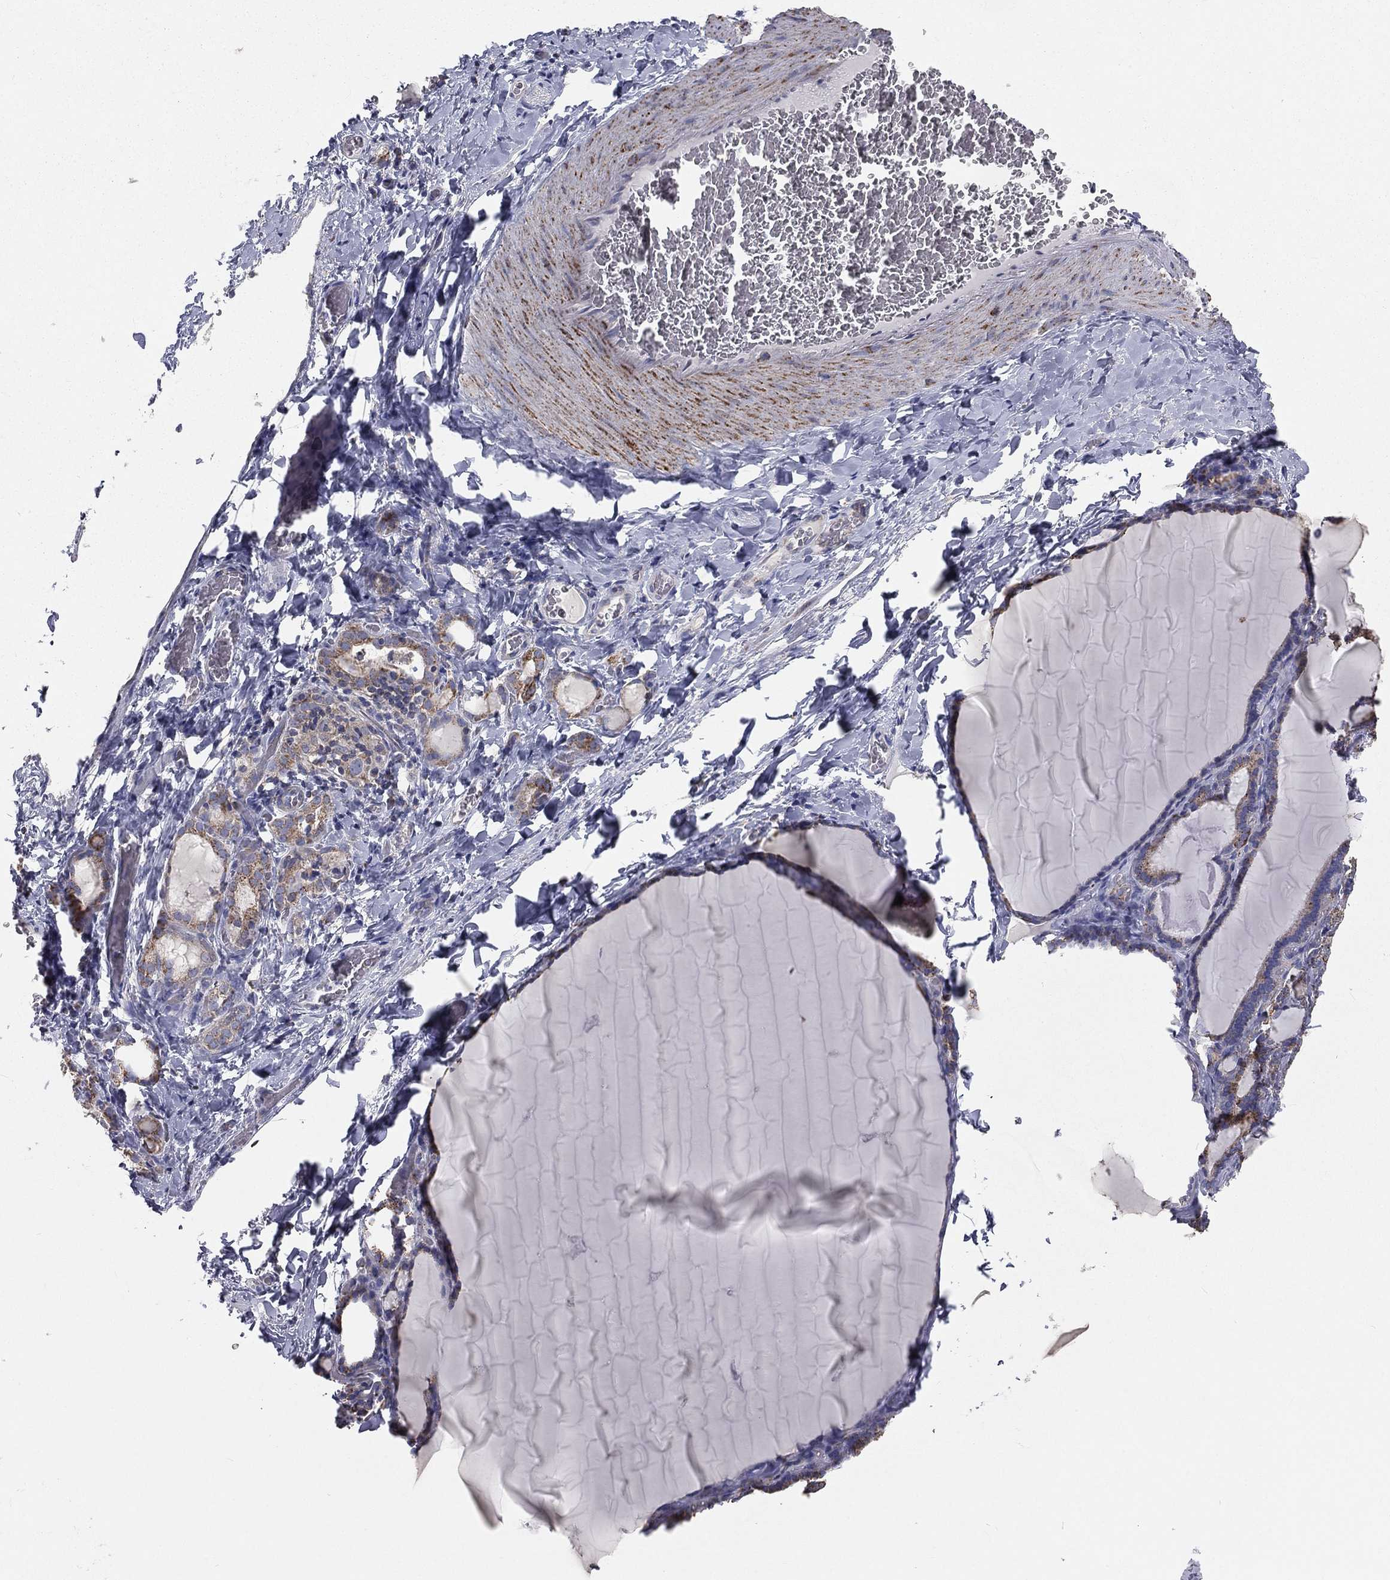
{"staining": {"intensity": "weak", "quantity": ">75%", "location": "cytoplasmic/membranous"}, "tissue": "thyroid gland", "cell_type": "Glandular cells", "image_type": "normal", "snomed": [{"axis": "morphology", "description": "Normal tissue, NOS"}, {"axis": "morphology", "description": "Hyperplasia, NOS"}, {"axis": "topography", "description": "Thyroid gland"}], "caption": "Immunohistochemistry (IHC) (DAB) staining of unremarkable human thyroid gland exhibits weak cytoplasmic/membranous protein expression in approximately >75% of glandular cells.", "gene": "HADH", "patient": {"sex": "female", "age": 27}}